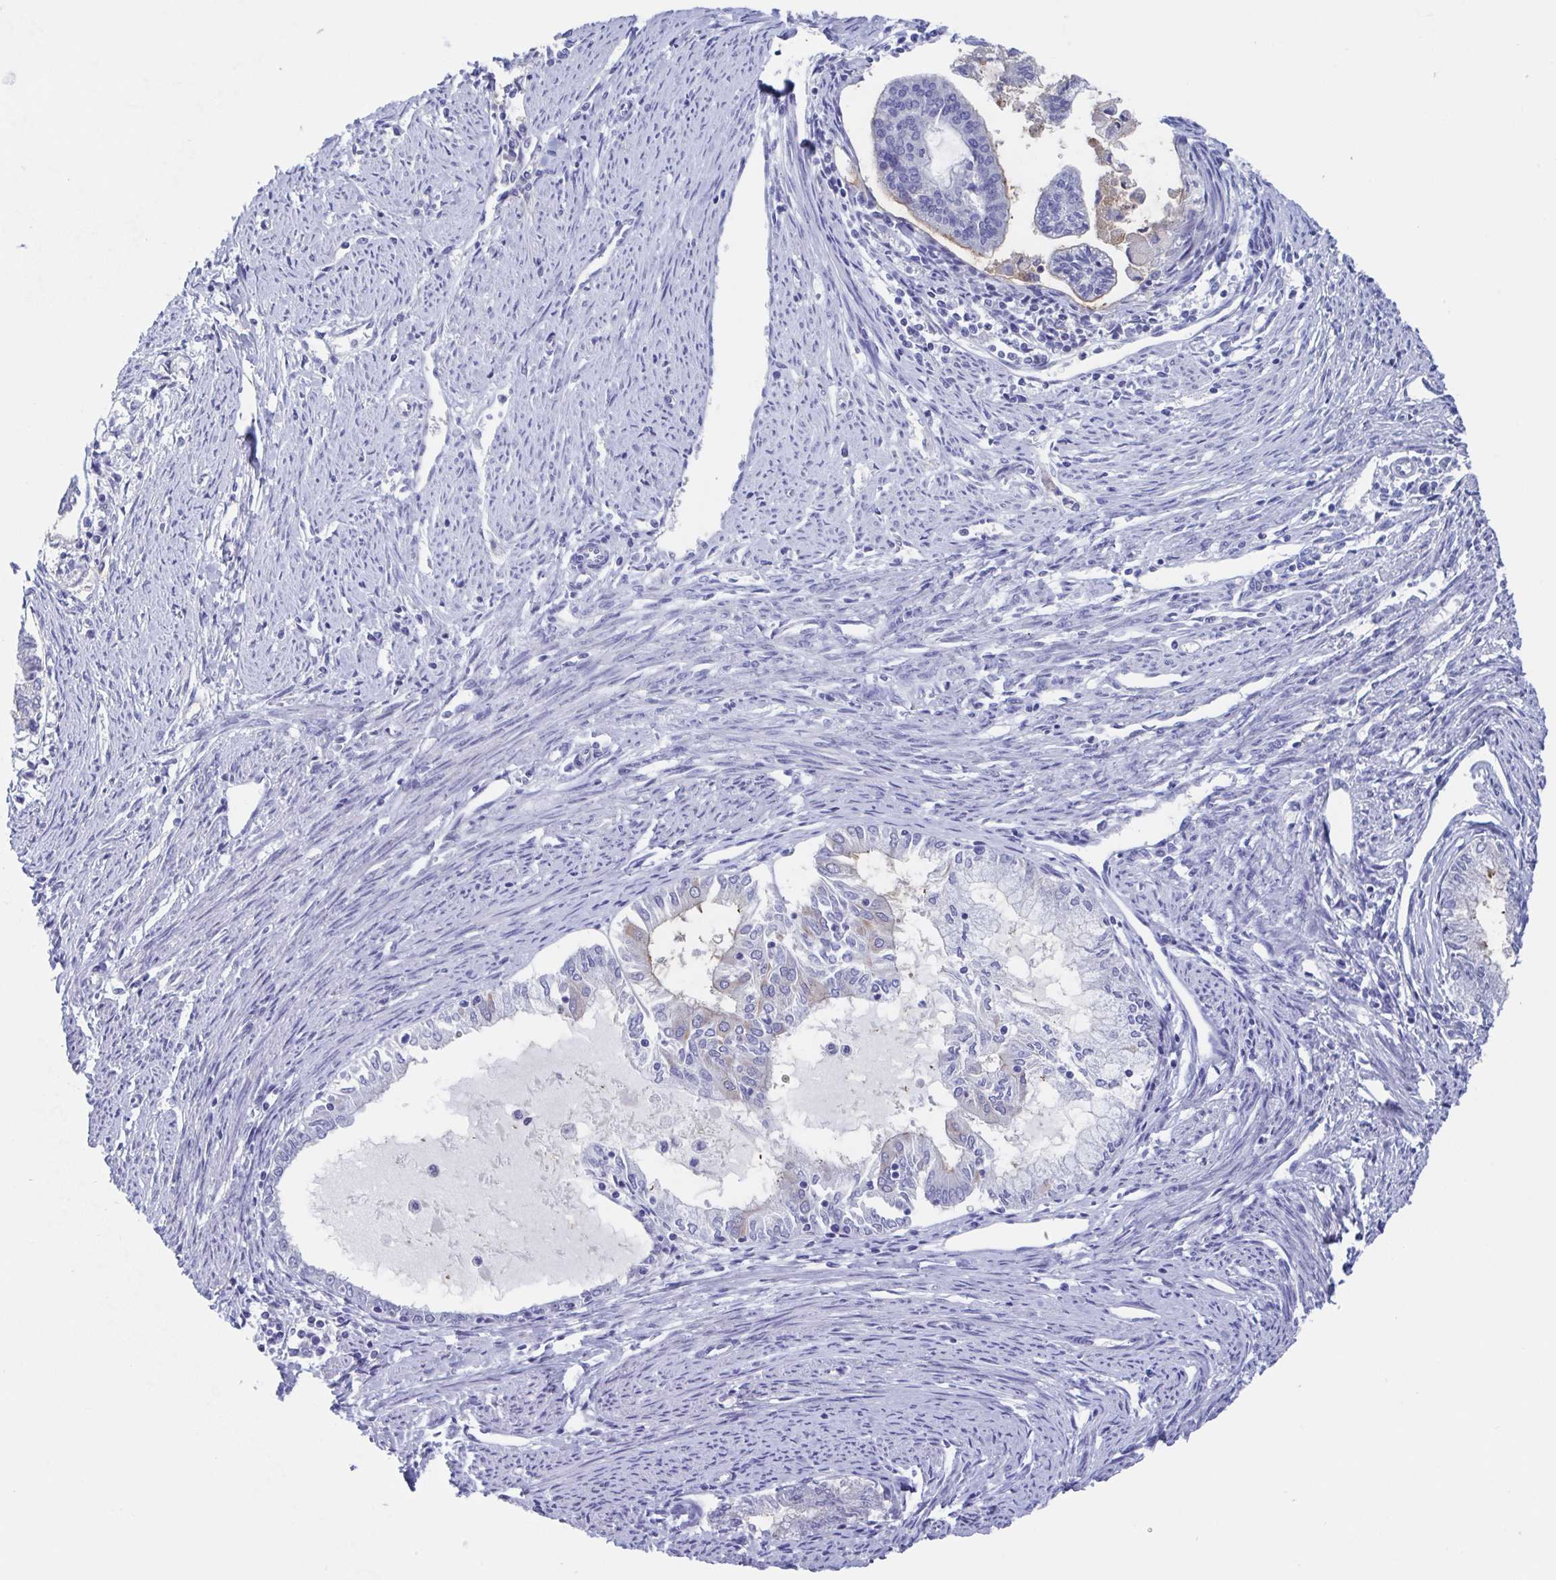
{"staining": {"intensity": "negative", "quantity": "none", "location": "none"}, "tissue": "endometrial cancer", "cell_type": "Tumor cells", "image_type": "cancer", "snomed": [{"axis": "morphology", "description": "Adenocarcinoma, NOS"}, {"axis": "topography", "description": "Endometrium"}], "caption": "An IHC micrograph of adenocarcinoma (endometrial) is shown. There is no staining in tumor cells of adenocarcinoma (endometrial).", "gene": "TEX12", "patient": {"sex": "female", "age": 79}}